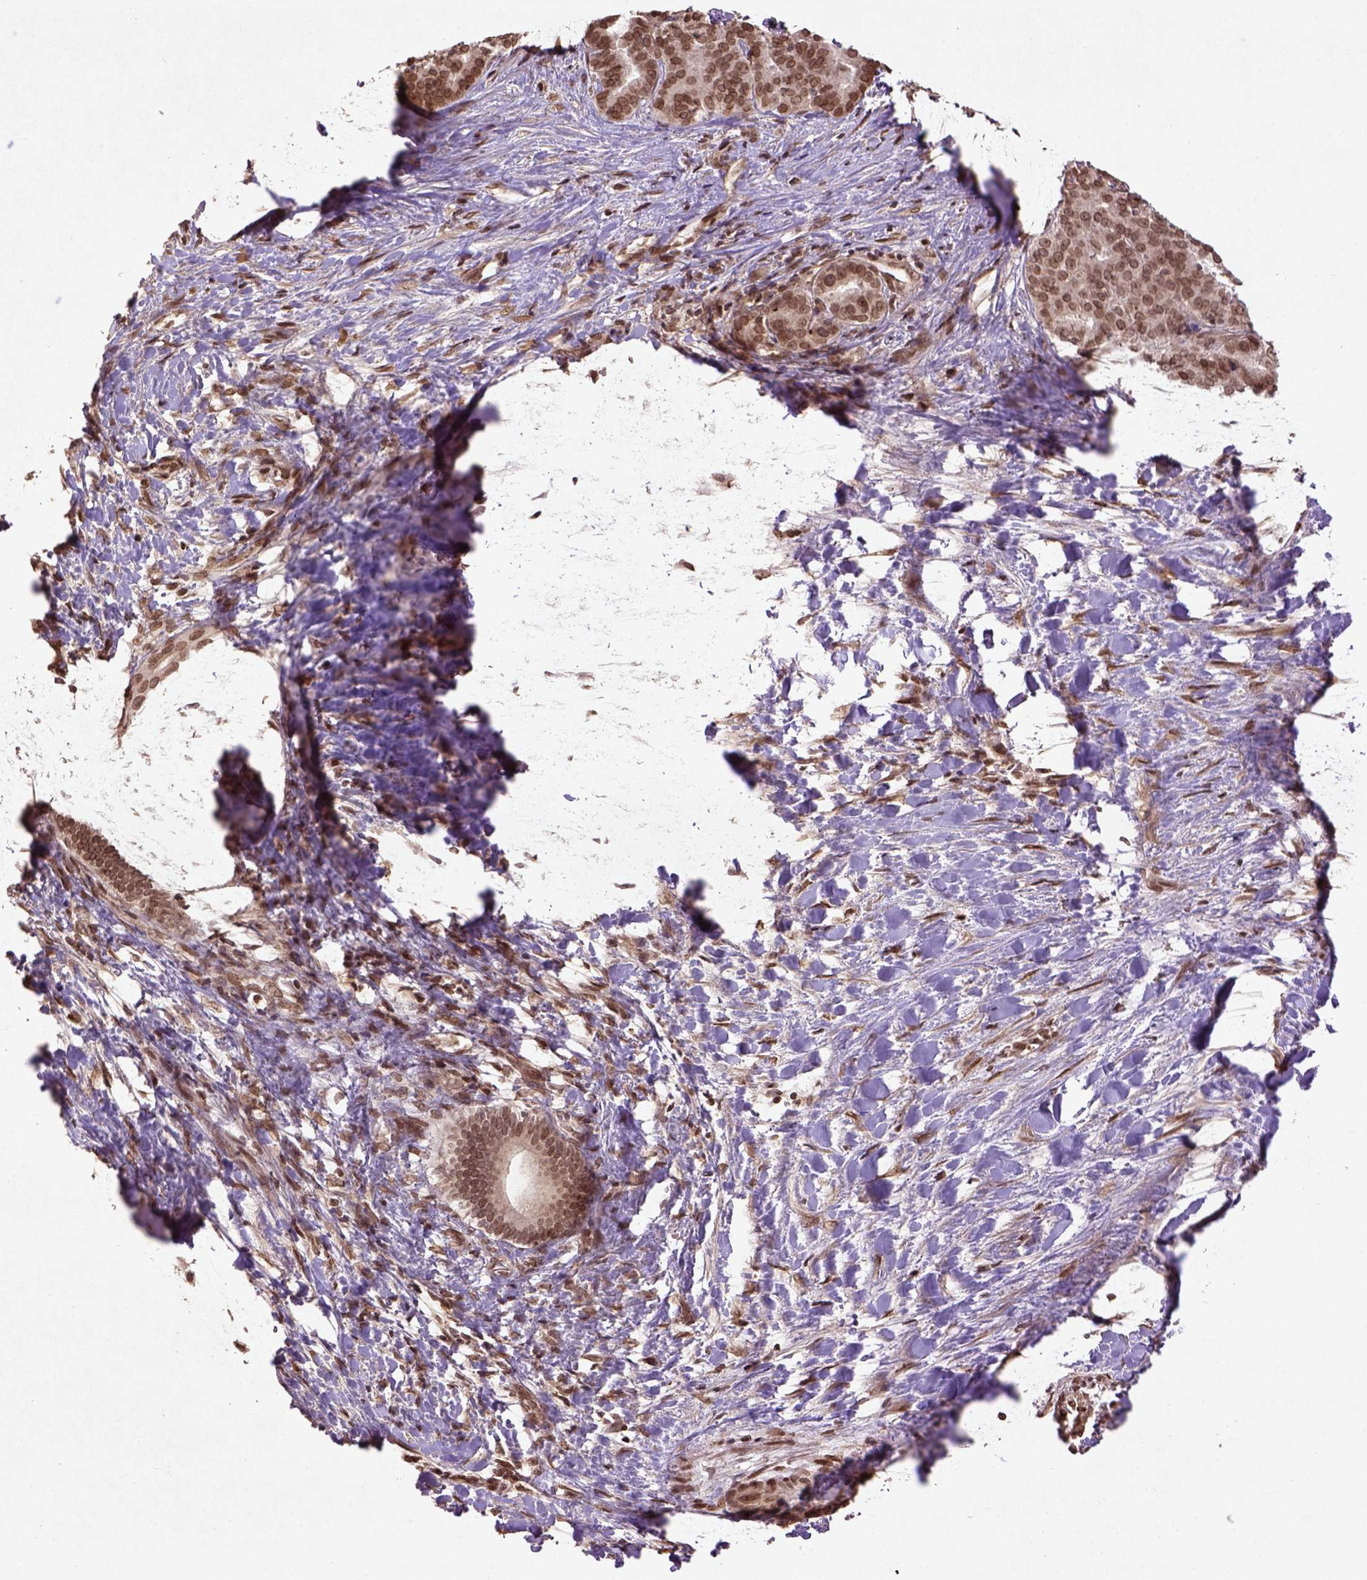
{"staining": {"intensity": "moderate", "quantity": ">75%", "location": "nuclear"}, "tissue": "liver cancer", "cell_type": "Tumor cells", "image_type": "cancer", "snomed": [{"axis": "morphology", "description": "Cholangiocarcinoma"}, {"axis": "topography", "description": "Liver"}], "caption": "Immunohistochemical staining of liver cancer shows medium levels of moderate nuclear positivity in approximately >75% of tumor cells.", "gene": "BANF1", "patient": {"sex": "female", "age": 47}}